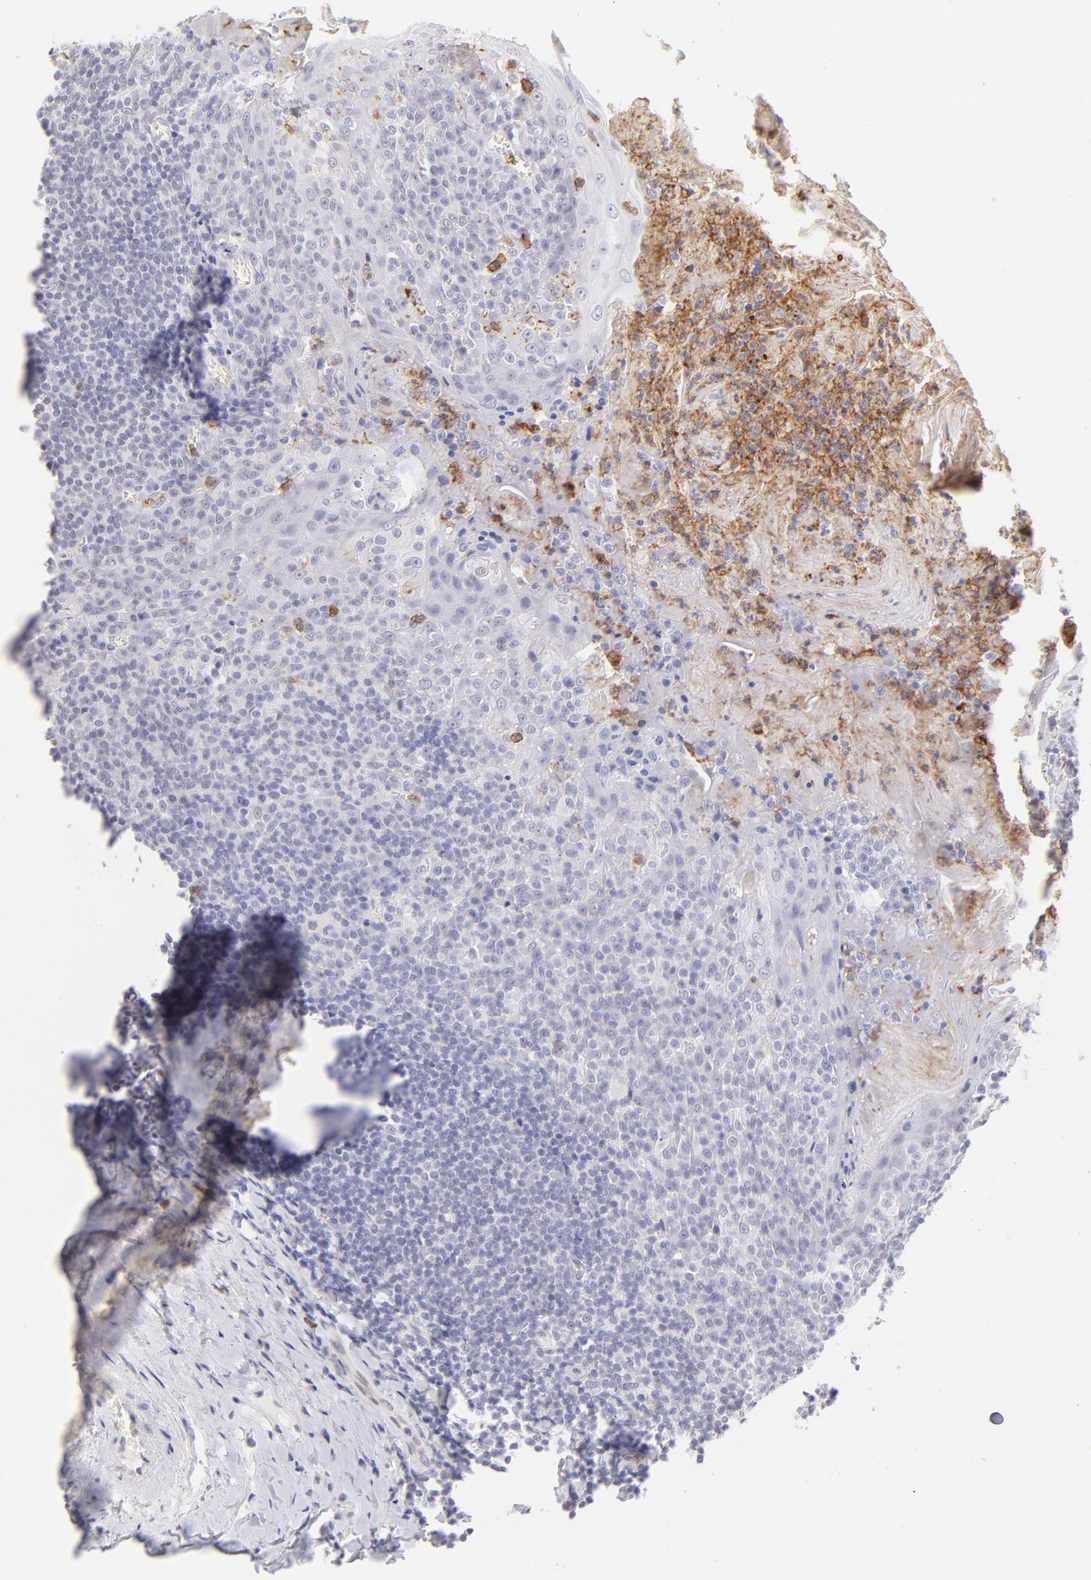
{"staining": {"intensity": "negative", "quantity": "none", "location": "none"}, "tissue": "tonsil", "cell_type": "Germinal center cells", "image_type": "normal", "snomed": [{"axis": "morphology", "description": "Normal tissue, NOS"}, {"axis": "topography", "description": "Tonsil"}], "caption": "The photomicrograph shows no significant positivity in germinal center cells of tonsil. (DAB (3,3'-diaminobenzidine) immunohistochemistry (IHC) visualized using brightfield microscopy, high magnification).", "gene": "LTB4R", "patient": {"sex": "male", "age": 31}}